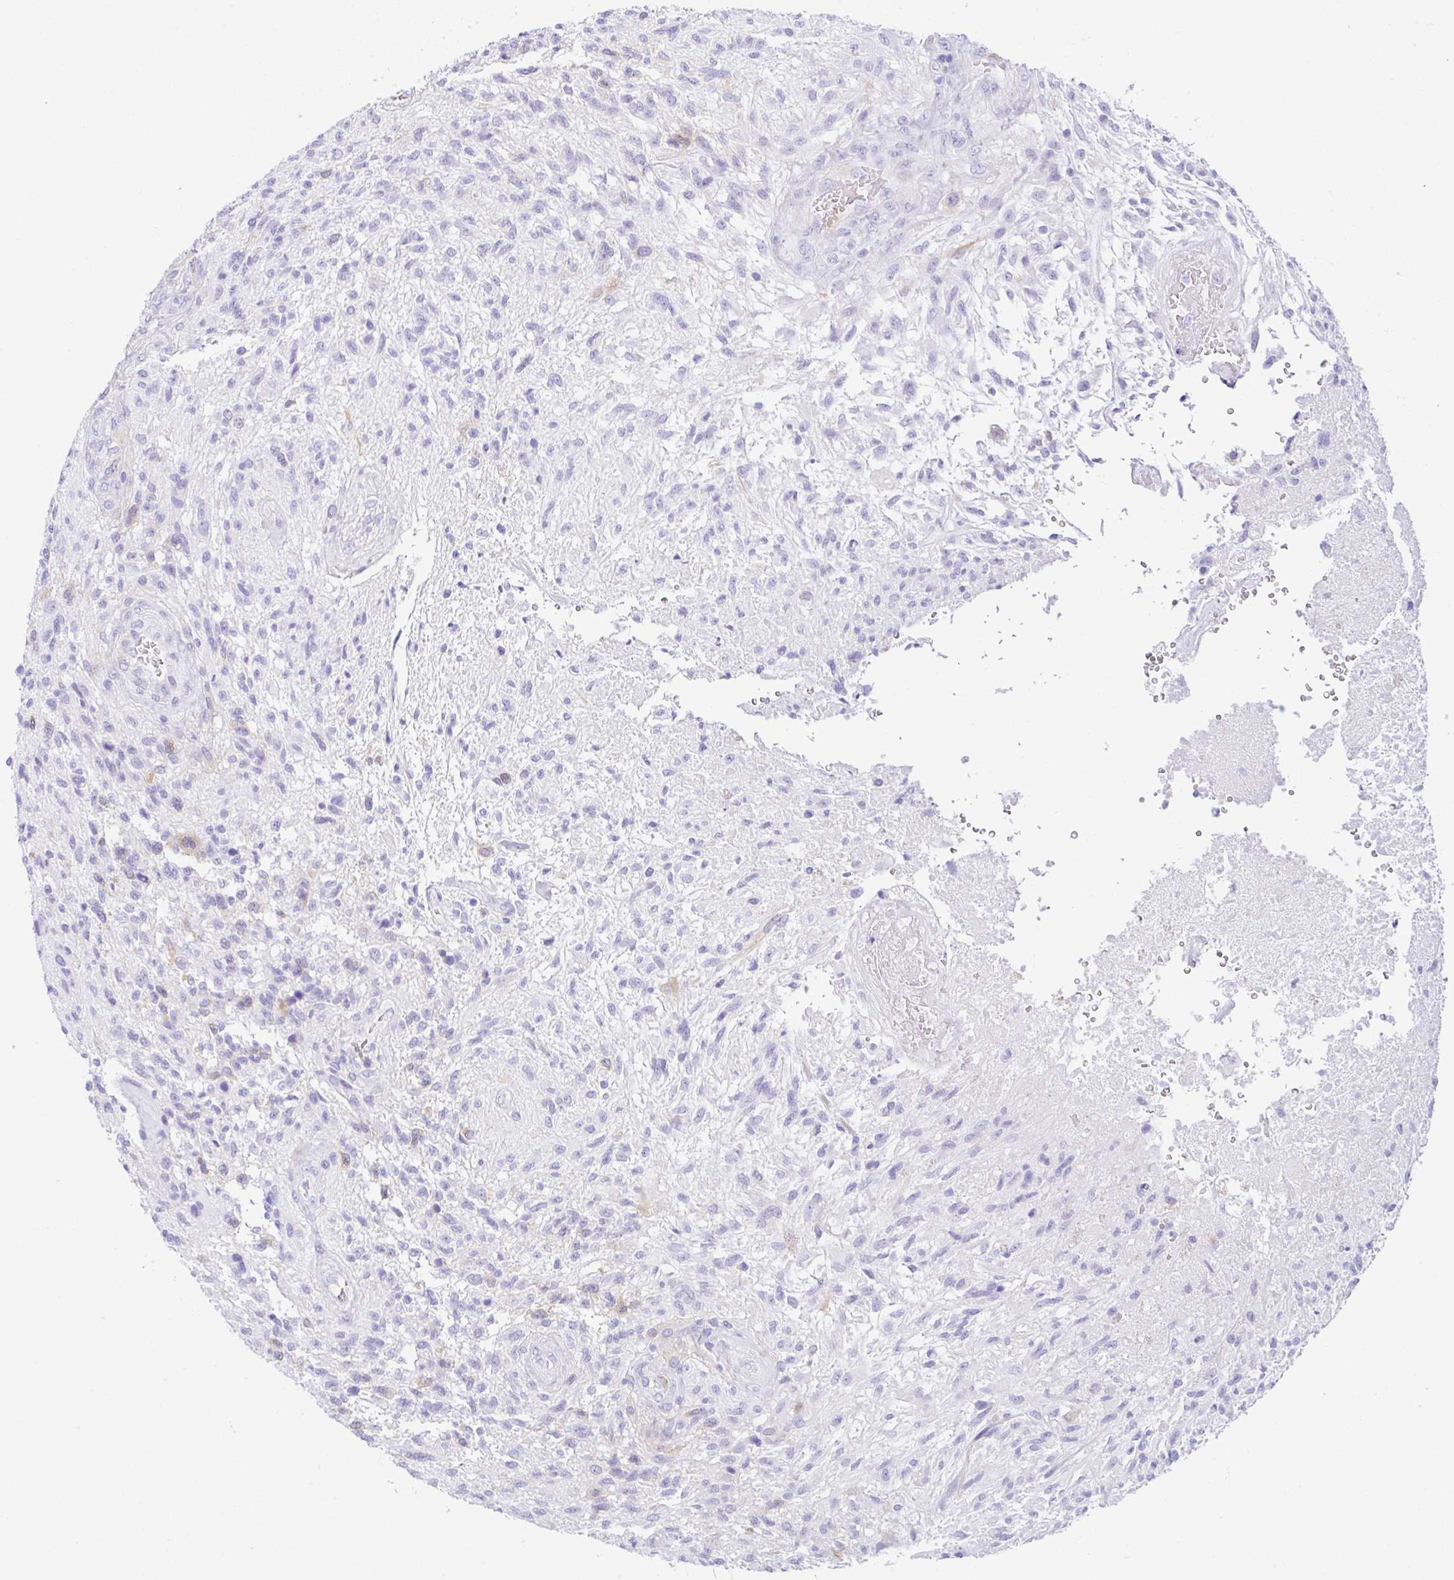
{"staining": {"intensity": "negative", "quantity": "none", "location": "none"}, "tissue": "glioma", "cell_type": "Tumor cells", "image_type": "cancer", "snomed": [{"axis": "morphology", "description": "Glioma, malignant, High grade"}, {"axis": "topography", "description": "Brain"}], "caption": "Tumor cells are negative for protein expression in human glioma.", "gene": "RRM2", "patient": {"sex": "male", "age": 56}}